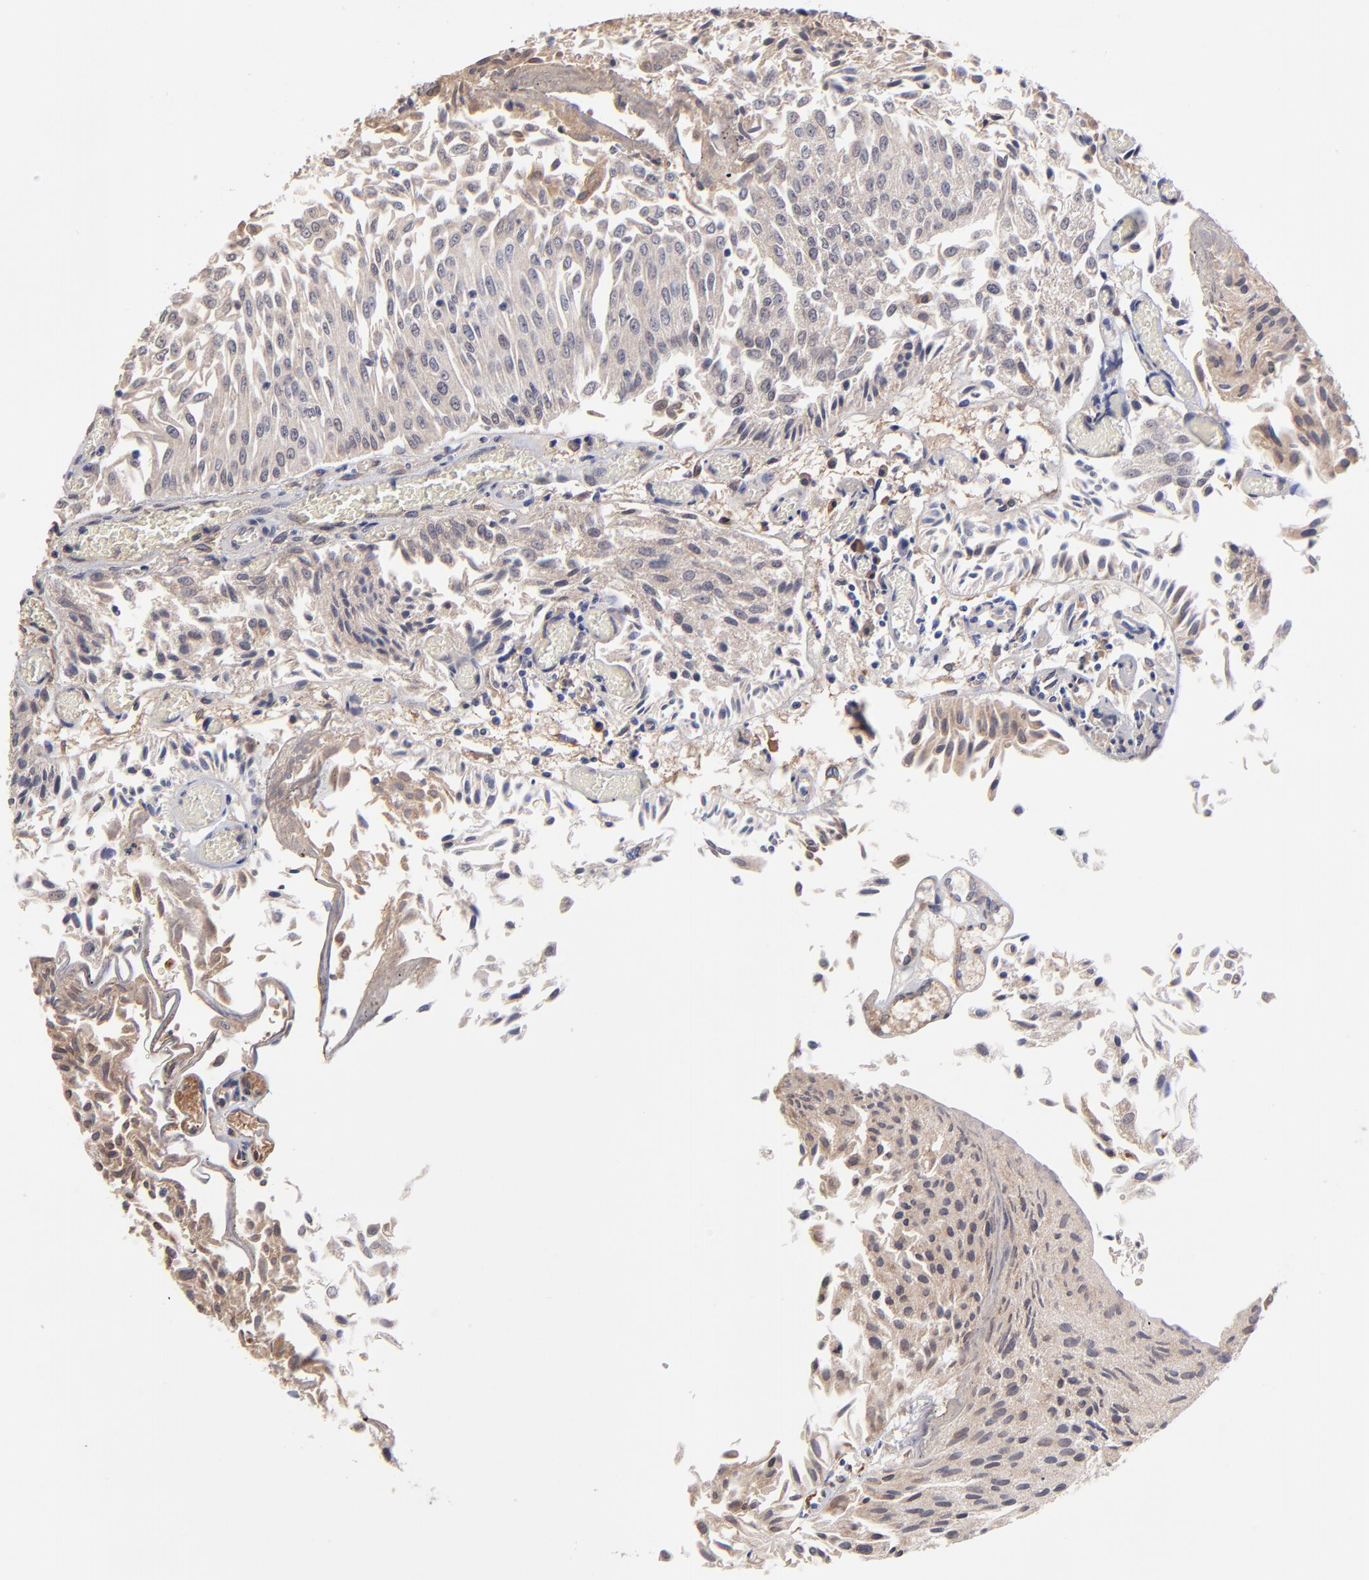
{"staining": {"intensity": "weak", "quantity": "25%-75%", "location": "cytoplasmic/membranous"}, "tissue": "urothelial cancer", "cell_type": "Tumor cells", "image_type": "cancer", "snomed": [{"axis": "morphology", "description": "Urothelial carcinoma, Low grade"}, {"axis": "topography", "description": "Urinary bladder"}], "caption": "DAB (3,3'-diaminobenzidine) immunohistochemical staining of human urothelial cancer reveals weak cytoplasmic/membranous protein expression in about 25%-75% of tumor cells. The protein is stained brown, and the nuclei are stained in blue (DAB (3,3'-diaminobenzidine) IHC with brightfield microscopy, high magnification).", "gene": "CHL1", "patient": {"sex": "male", "age": 86}}